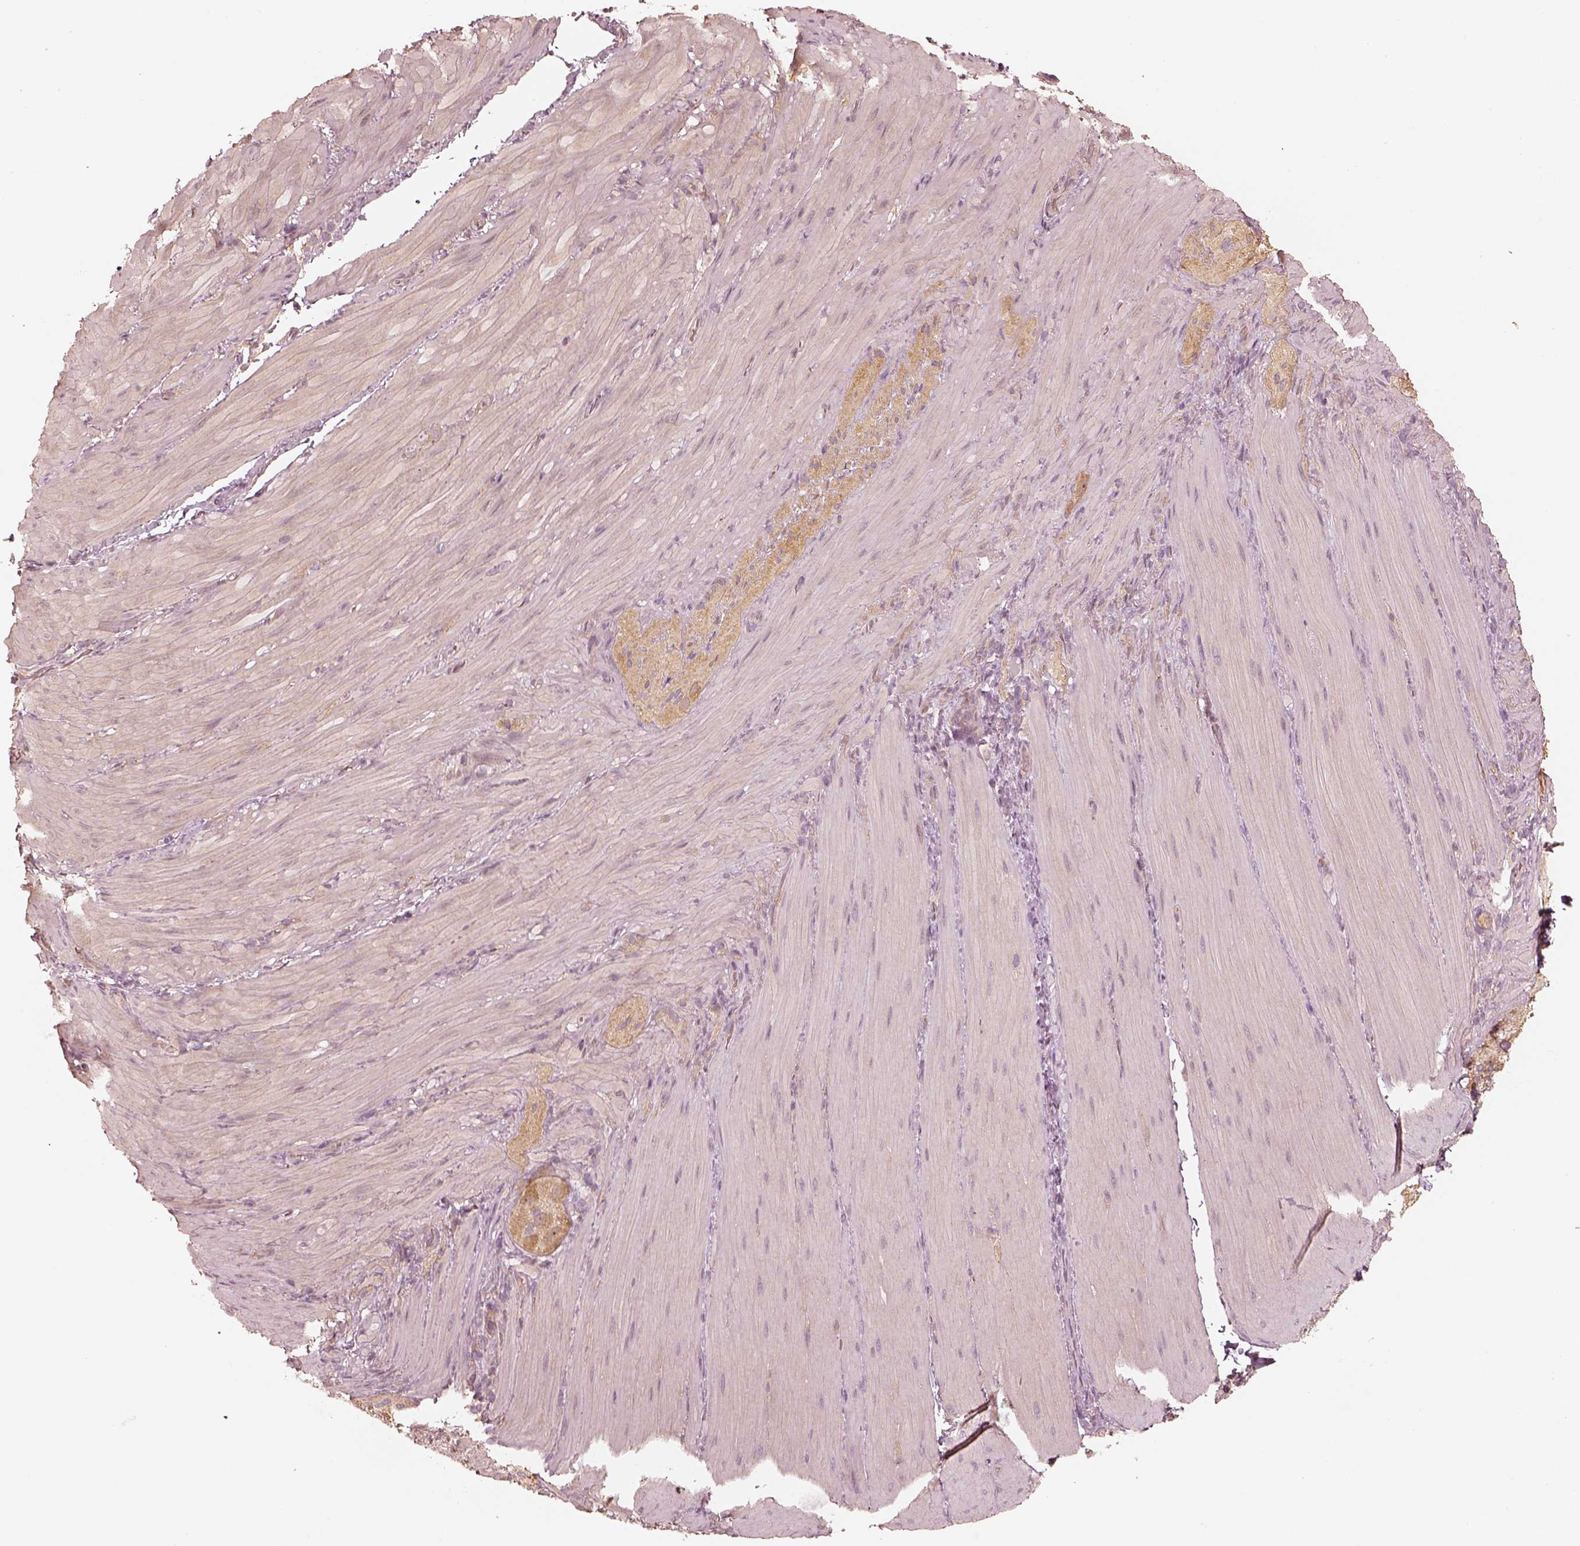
{"staining": {"intensity": "negative", "quantity": "none", "location": "none"}, "tissue": "smooth muscle", "cell_type": "Smooth muscle cells", "image_type": "normal", "snomed": [{"axis": "morphology", "description": "Normal tissue, NOS"}, {"axis": "topography", "description": "Smooth muscle"}, {"axis": "topography", "description": "Colon"}], "caption": "This is an immunohistochemistry (IHC) micrograph of unremarkable human smooth muscle. There is no staining in smooth muscle cells.", "gene": "KIF5C", "patient": {"sex": "male", "age": 73}}